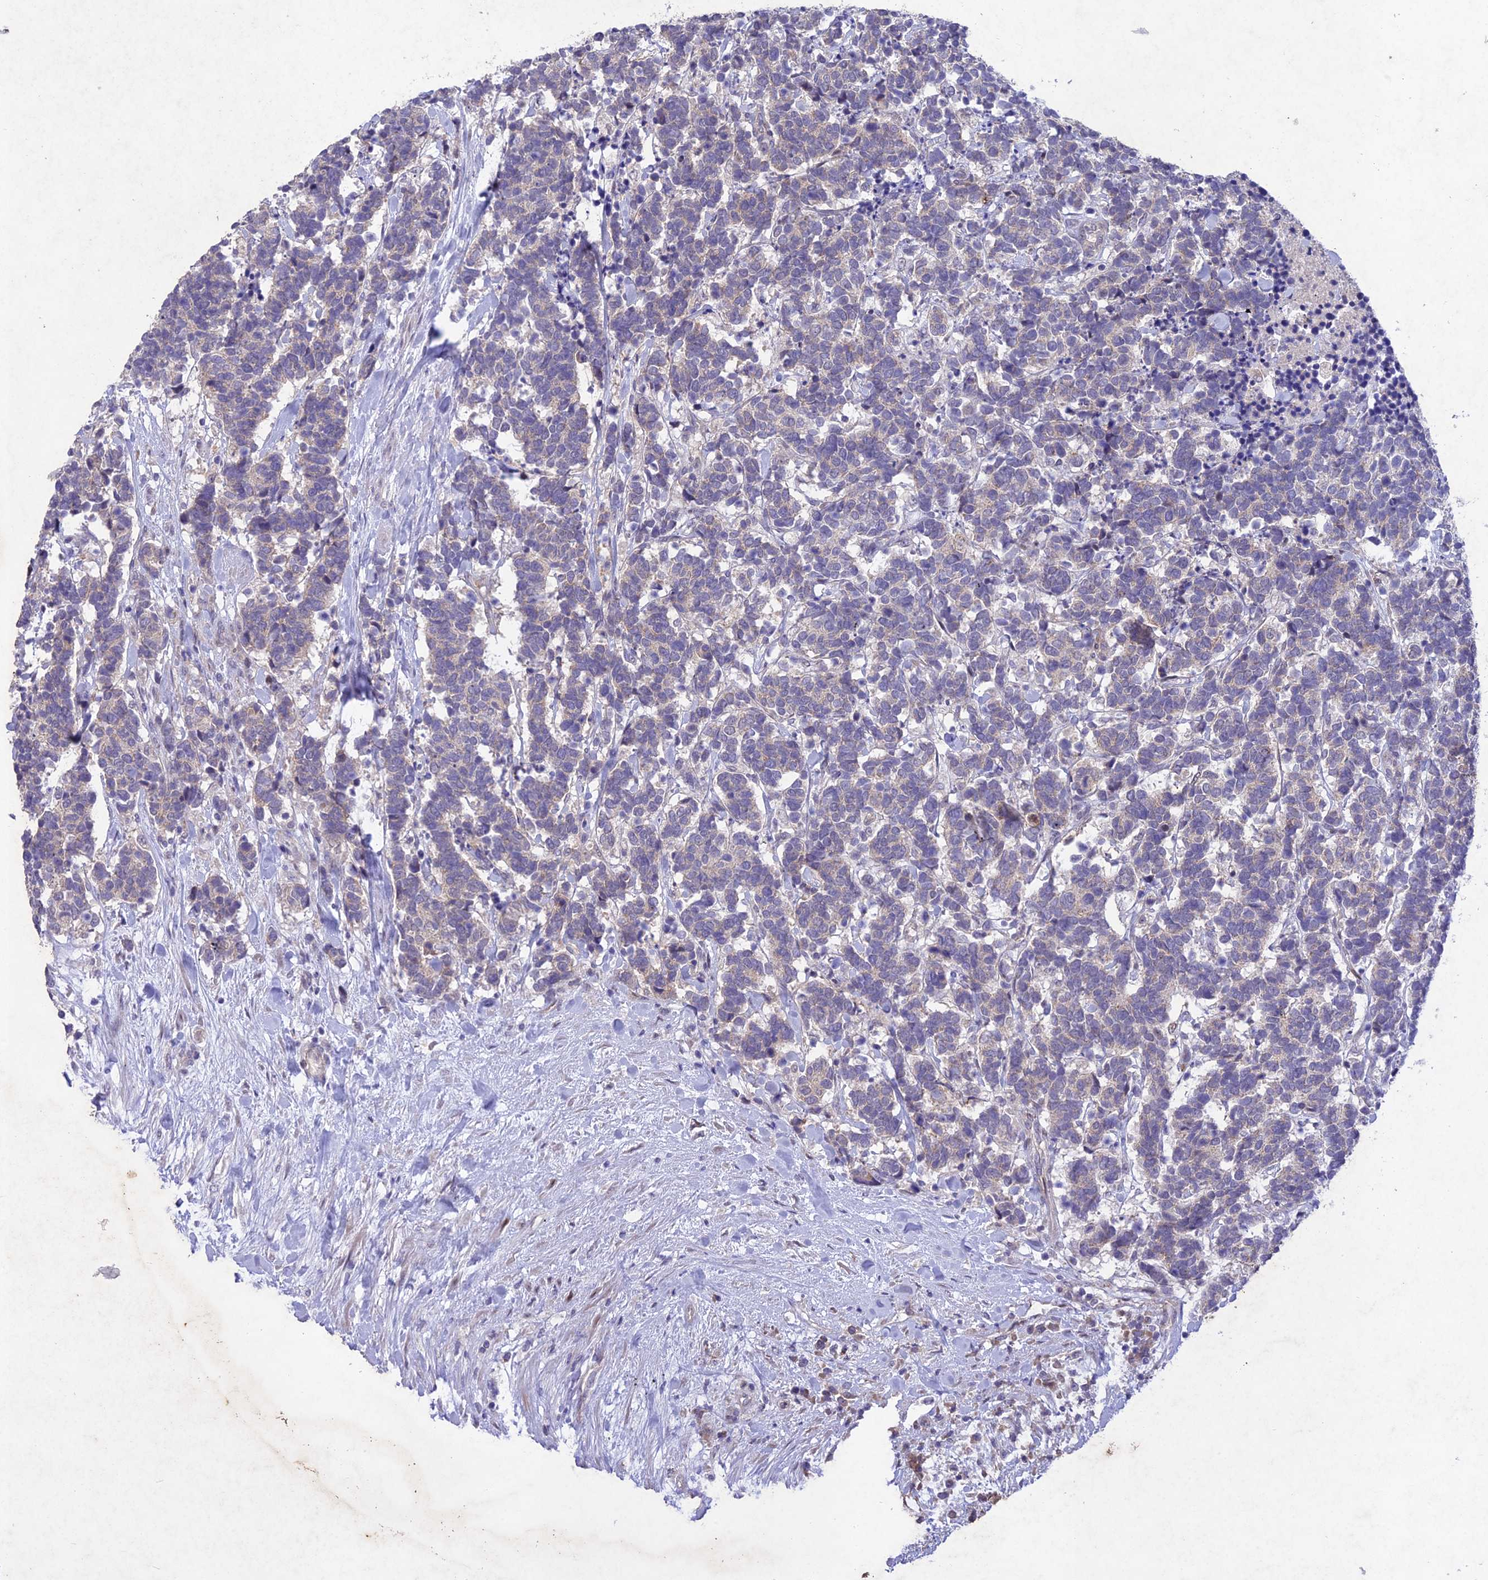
{"staining": {"intensity": "negative", "quantity": "none", "location": "none"}, "tissue": "carcinoid", "cell_type": "Tumor cells", "image_type": "cancer", "snomed": [{"axis": "morphology", "description": "Carcinoma, NOS"}, {"axis": "morphology", "description": "Carcinoid, malignant, NOS"}, {"axis": "topography", "description": "Prostate"}], "caption": "Histopathology image shows no significant protein positivity in tumor cells of carcinoid.", "gene": "ANKRD52", "patient": {"sex": "male", "age": 57}}